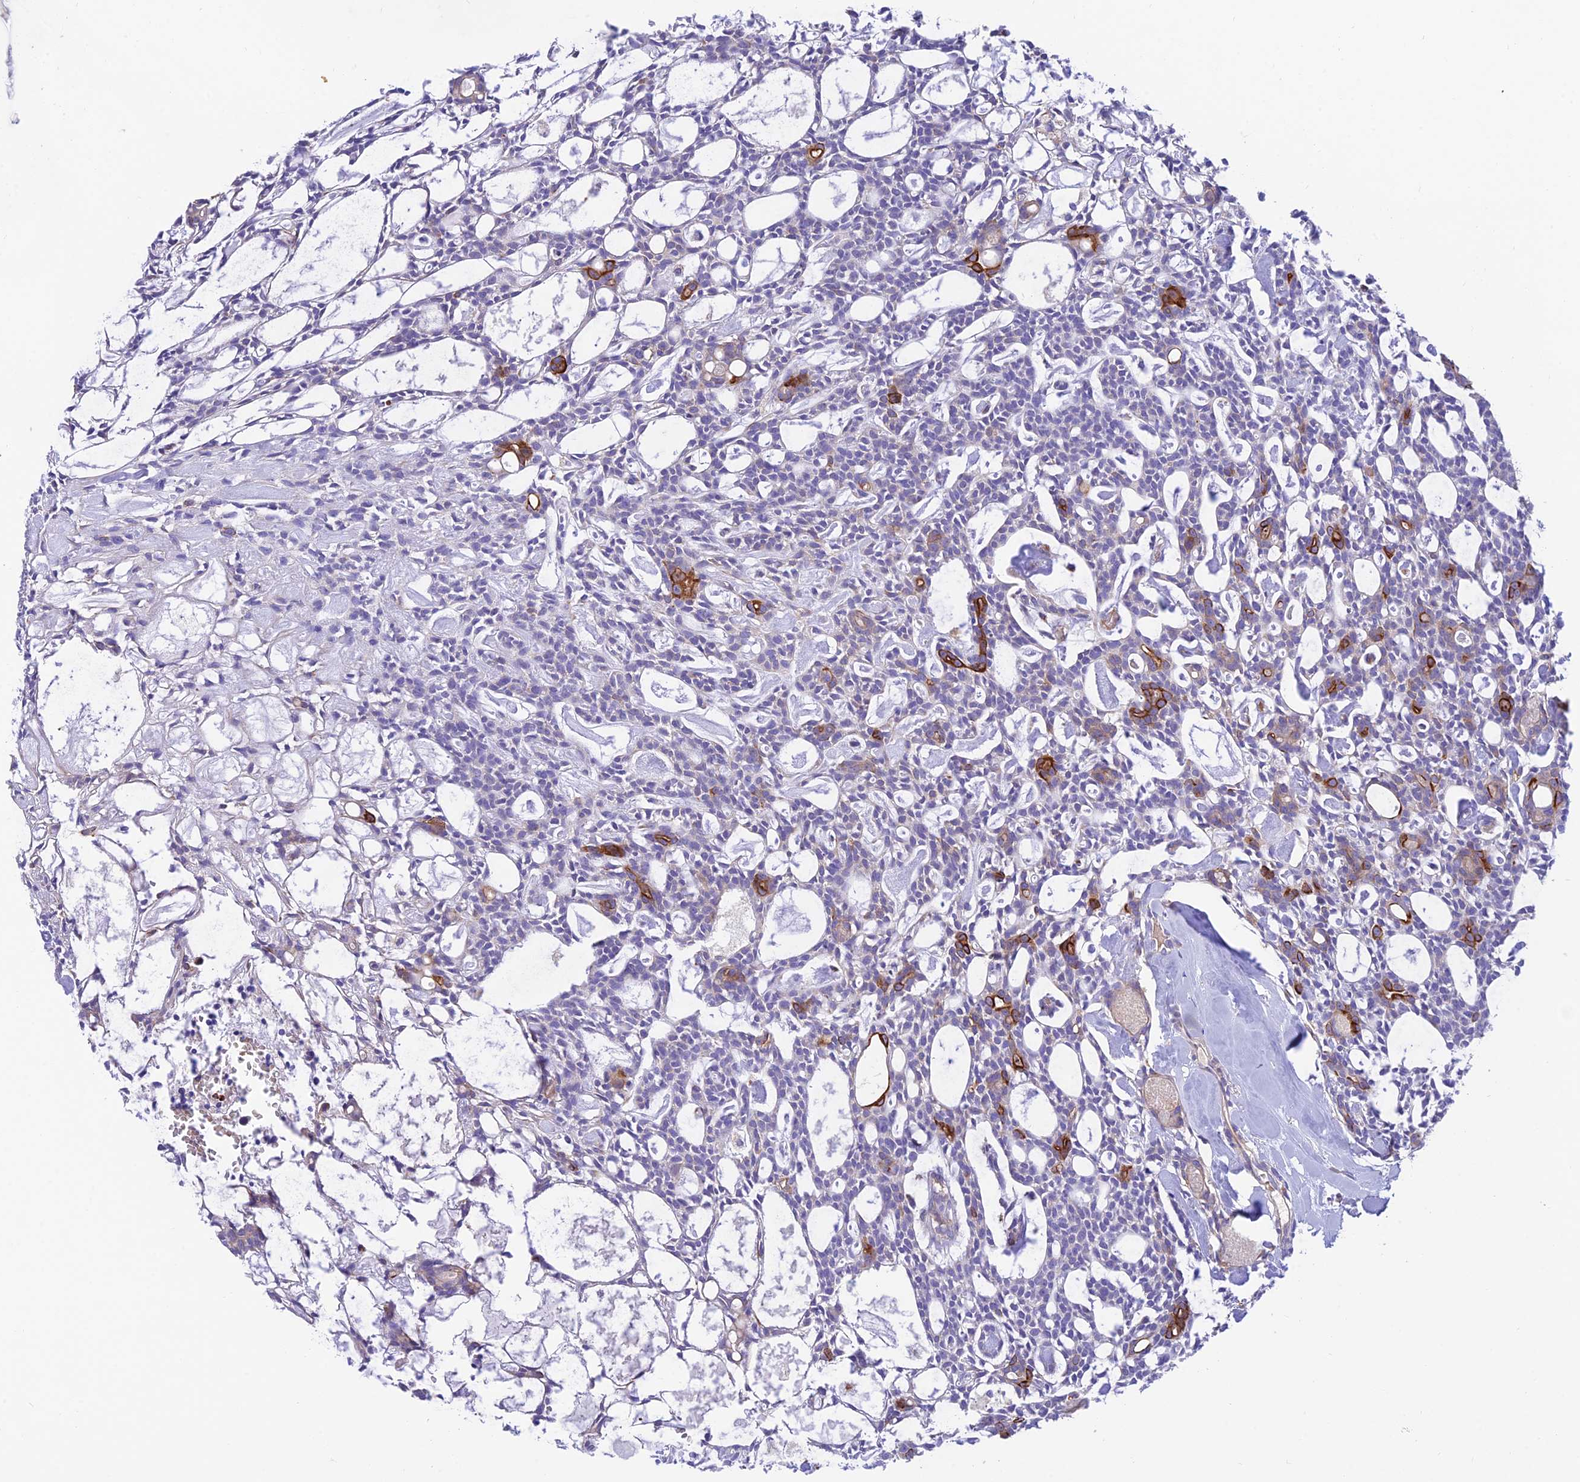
{"staining": {"intensity": "moderate", "quantity": "<25%", "location": "cytoplasmic/membranous"}, "tissue": "head and neck cancer", "cell_type": "Tumor cells", "image_type": "cancer", "snomed": [{"axis": "morphology", "description": "Adenocarcinoma, NOS"}, {"axis": "topography", "description": "Salivary gland"}, {"axis": "topography", "description": "Head-Neck"}], "caption": "A photomicrograph of head and neck cancer stained for a protein reveals moderate cytoplasmic/membranous brown staining in tumor cells. Nuclei are stained in blue.", "gene": "CCDC157", "patient": {"sex": "male", "age": 55}}